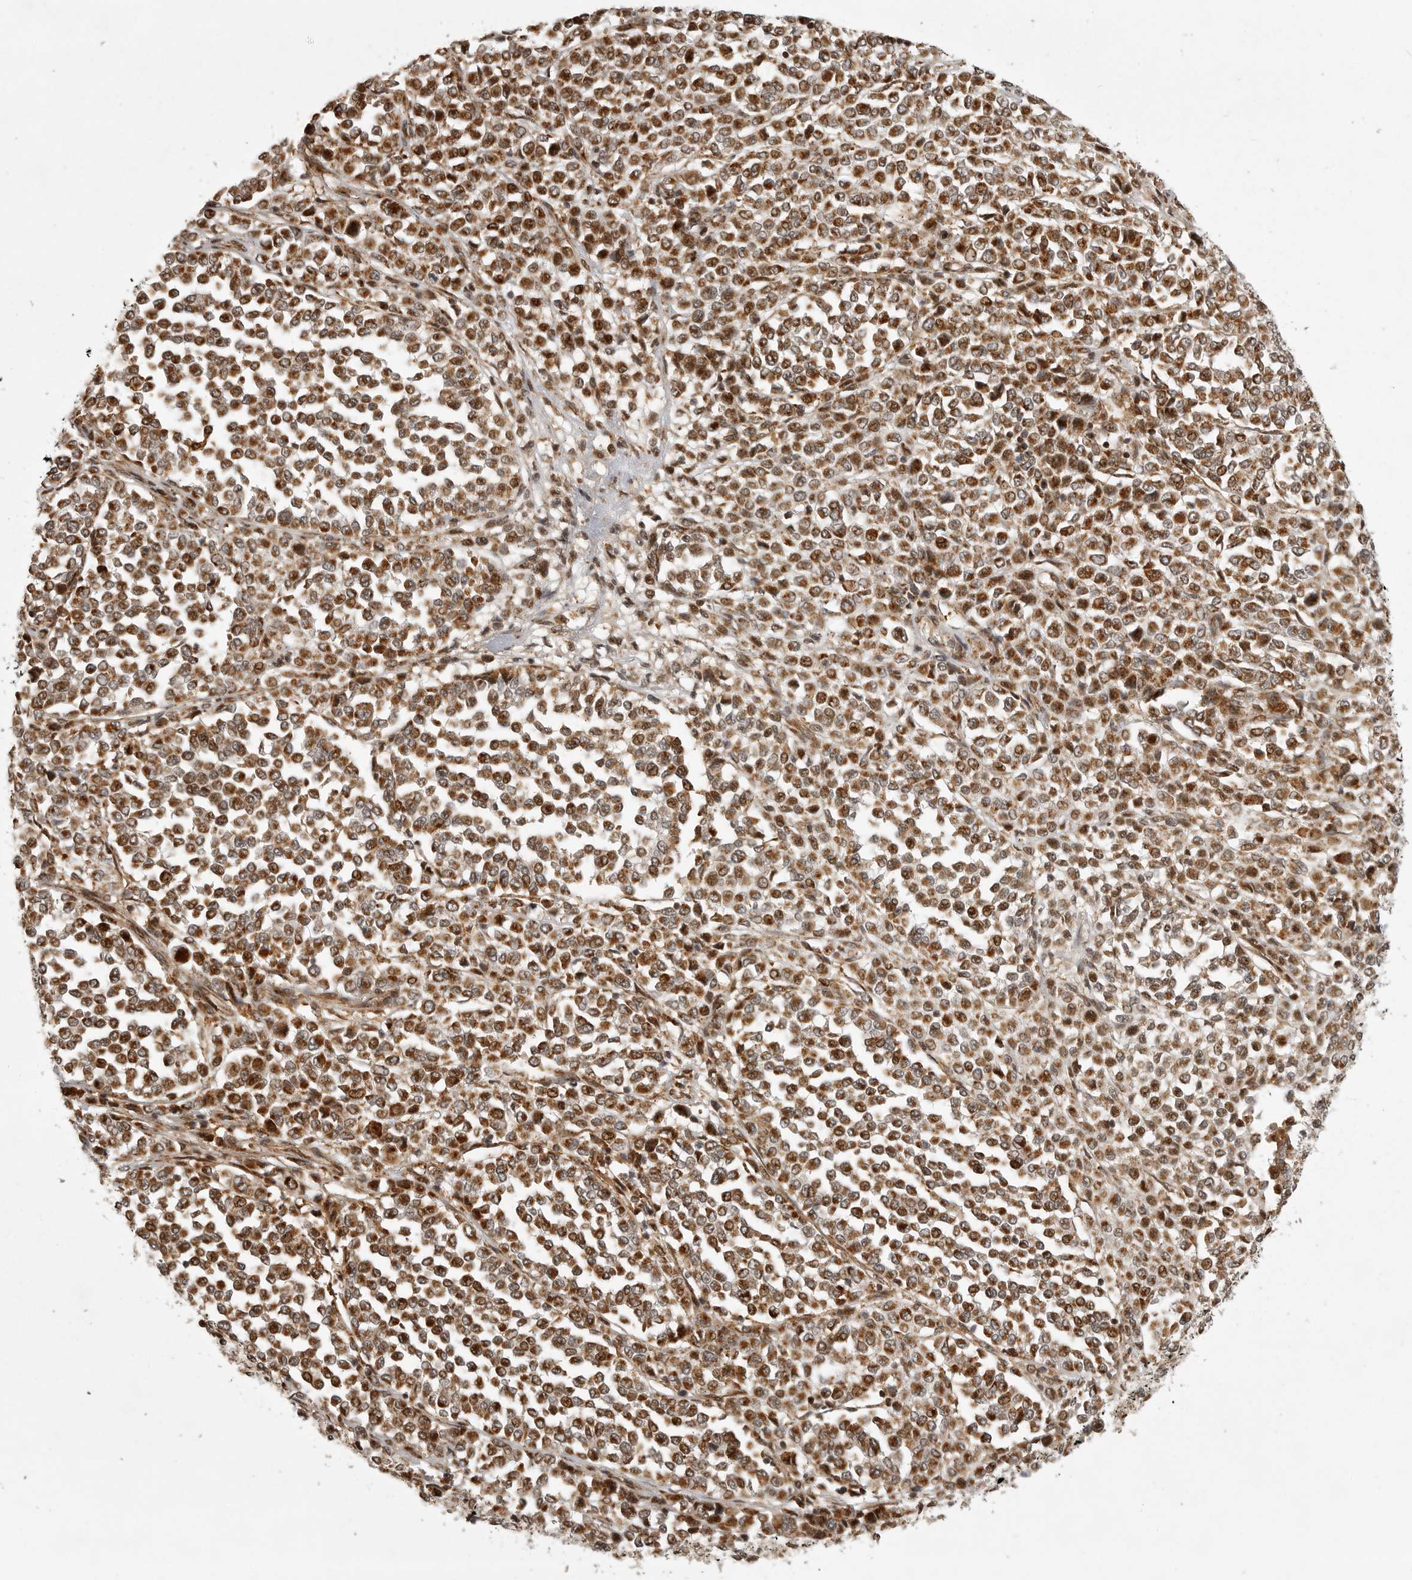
{"staining": {"intensity": "strong", "quantity": ">75%", "location": "cytoplasmic/membranous"}, "tissue": "melanoma", "cell_type": "Tumor cells", "image_type": "cancer", "snomed": [{"axis": "morphology", "description": "Malignant melanoma, Metastatic site"}, {"axis": "topography", "description": "Pancreas"}], "caption": "Brown immunohistochemical staining in malignant melanoma (metastatic site) shows strong cytoplasmic/membranous expression in about >75% of tumor cells.", "gene": "NARS2", "patient": {"sex": "female", "age": 30}}